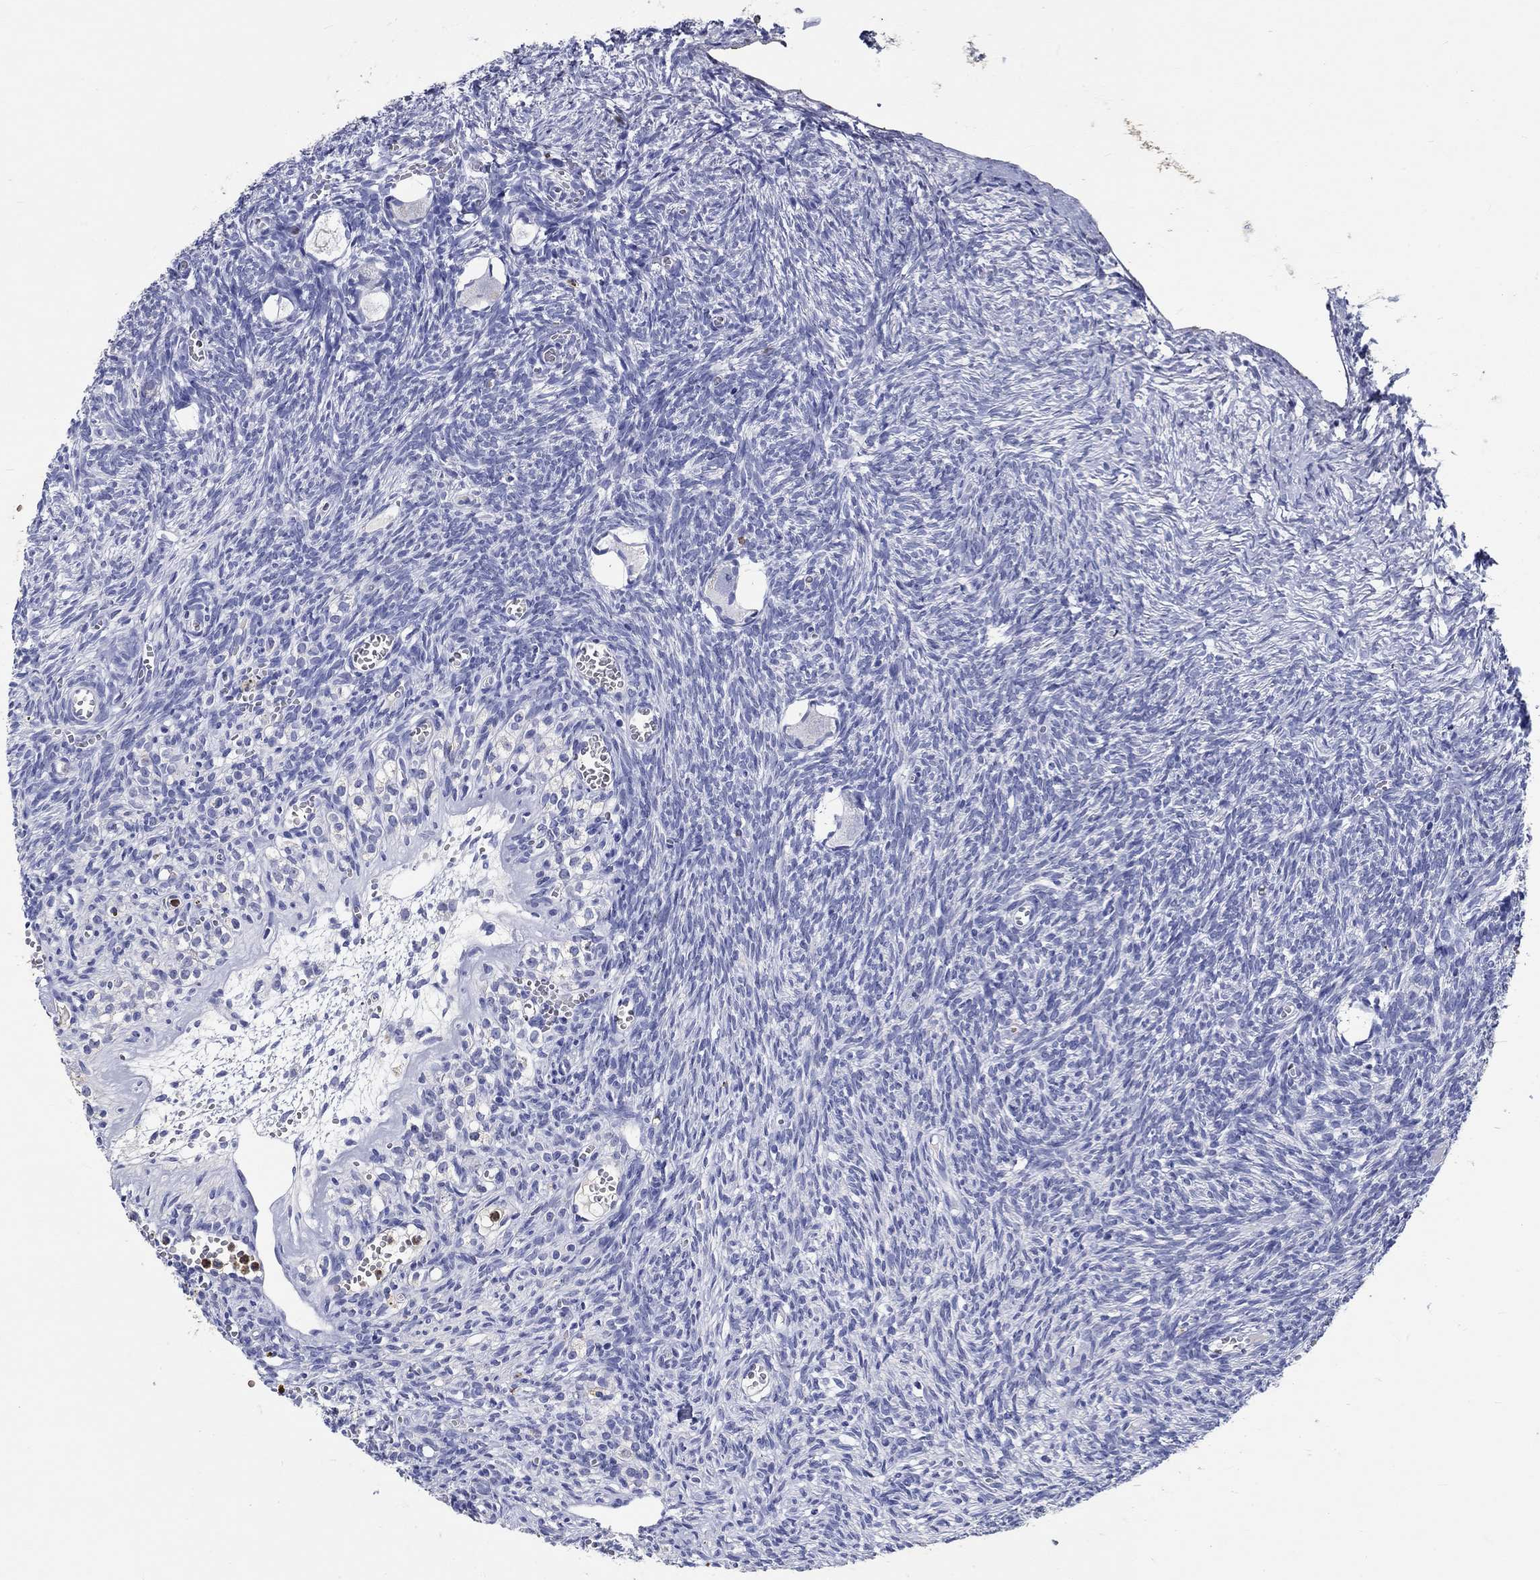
{"staining": {"intensity": "negative", "quantity": "none", "location": "none"}, "tissue": "ovary", "cell_type": "Follicle cells", "image_type": "normal", "snomed": [{"axis": "morphology", "description": "Normal tissue, NOS"}, {"axis": "topography", "description": "Ovary"}], "caption": "The micrograph exhibits no staining of follicle cells in benign ovary. (Immunohistochemistry (ihc), brightfield microscopy, high magnification).", "gene": "EPX", "patient": {"sex": "female", "age": 43}}